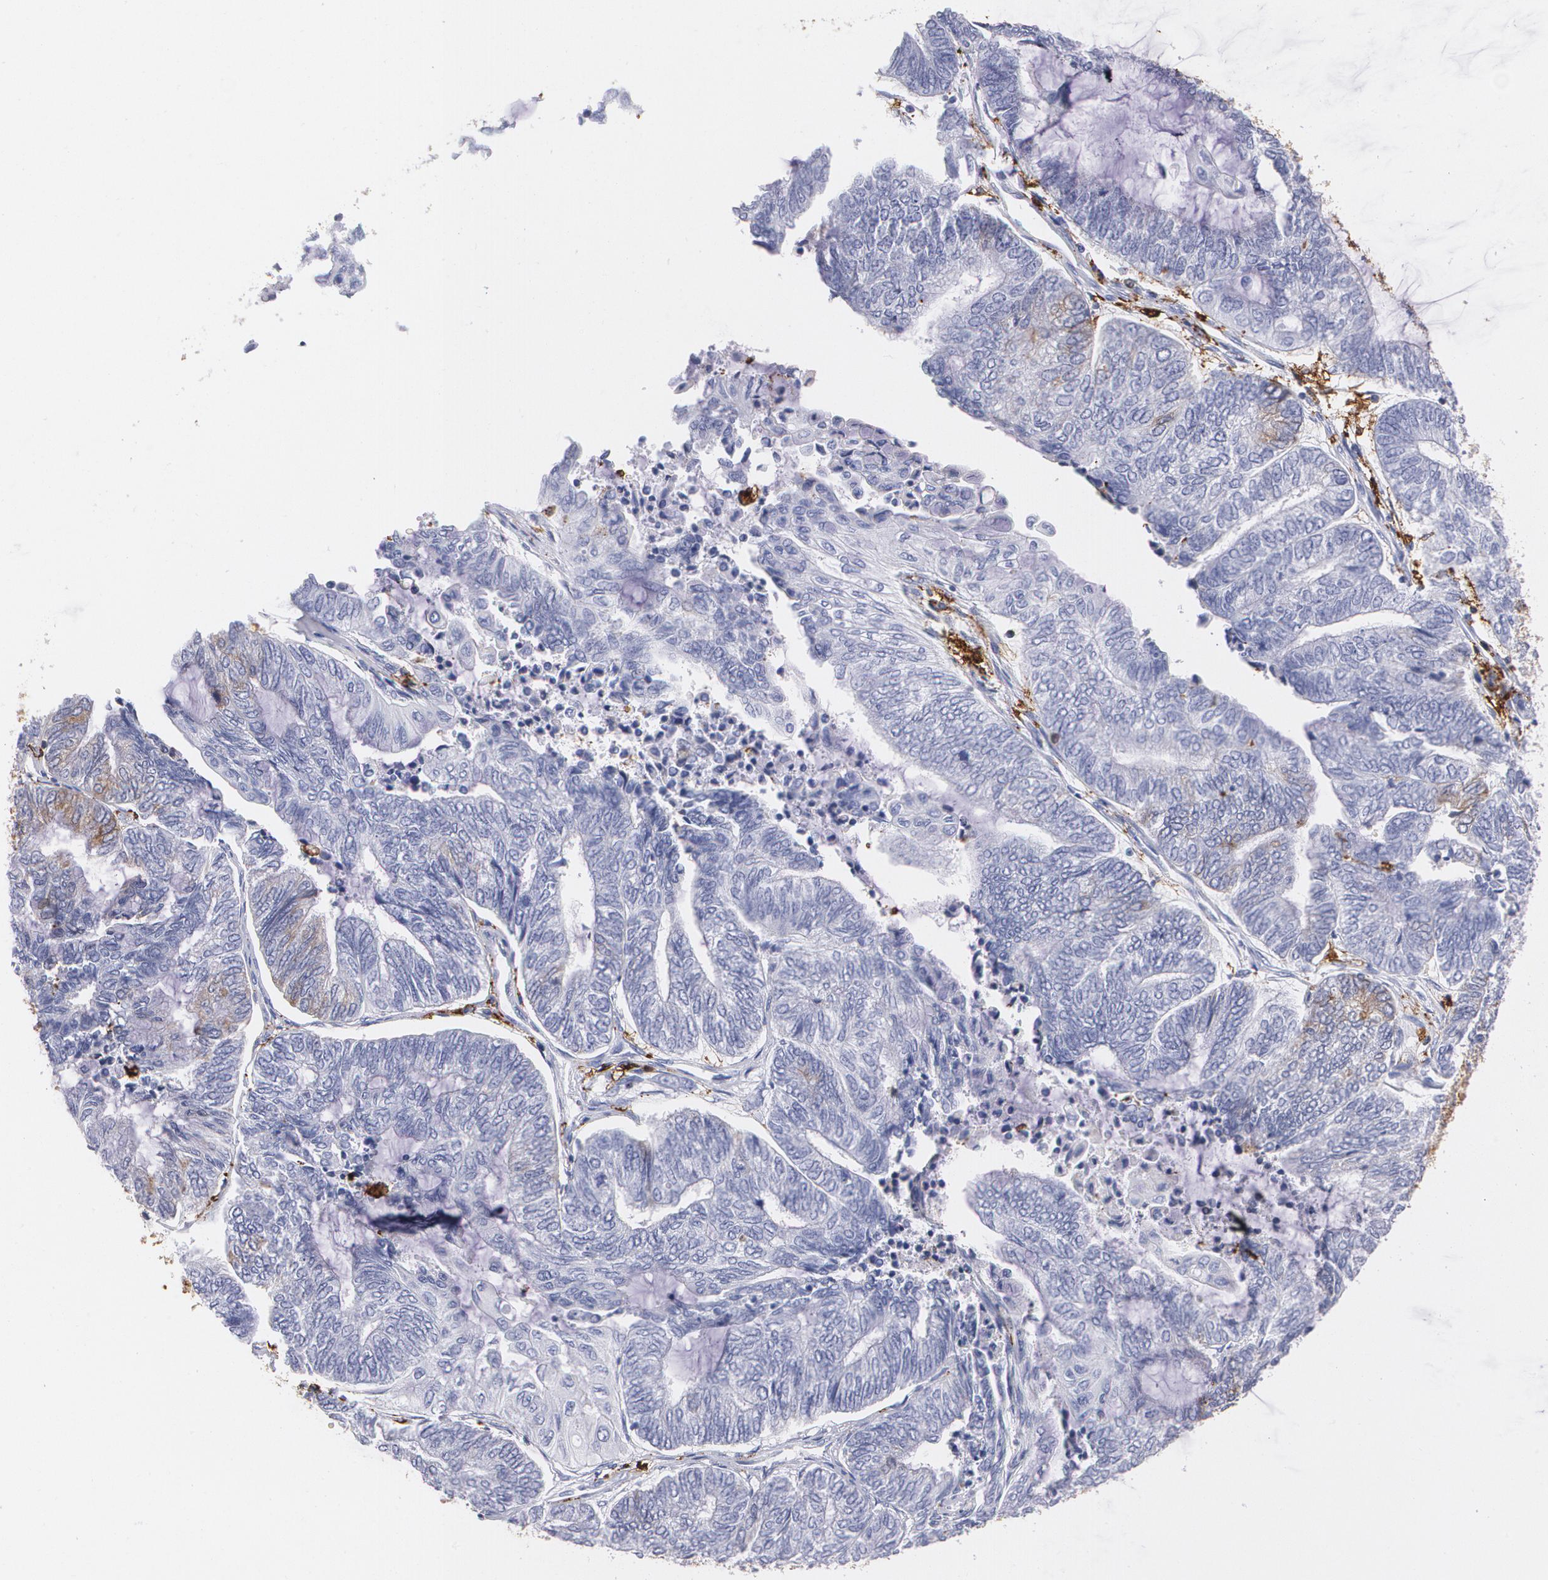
{"staining": {"intensity": "moderate", "quantity": "<25%", "location": "cytoplasmic/membranous"}, "tissue": "endometrial cancer", "cell_type": "Tumor cells", "image_type": "cancer", "snomed": [{"axis": "morphology", "description": "Adenocarcinoma, NOS"}, {"axis": "topography", "description": "Uterus"}, {"axis": "topography", "description": "Endometrium"}], "caption": "Adenocarcinoma (endometrial) tissue demonstrates moderate cytoplasmic/membranous expression in approximately <25% of tumor cells", "gene": "HLA-DRA", "patient": {"sex": "female", "age": 70}}